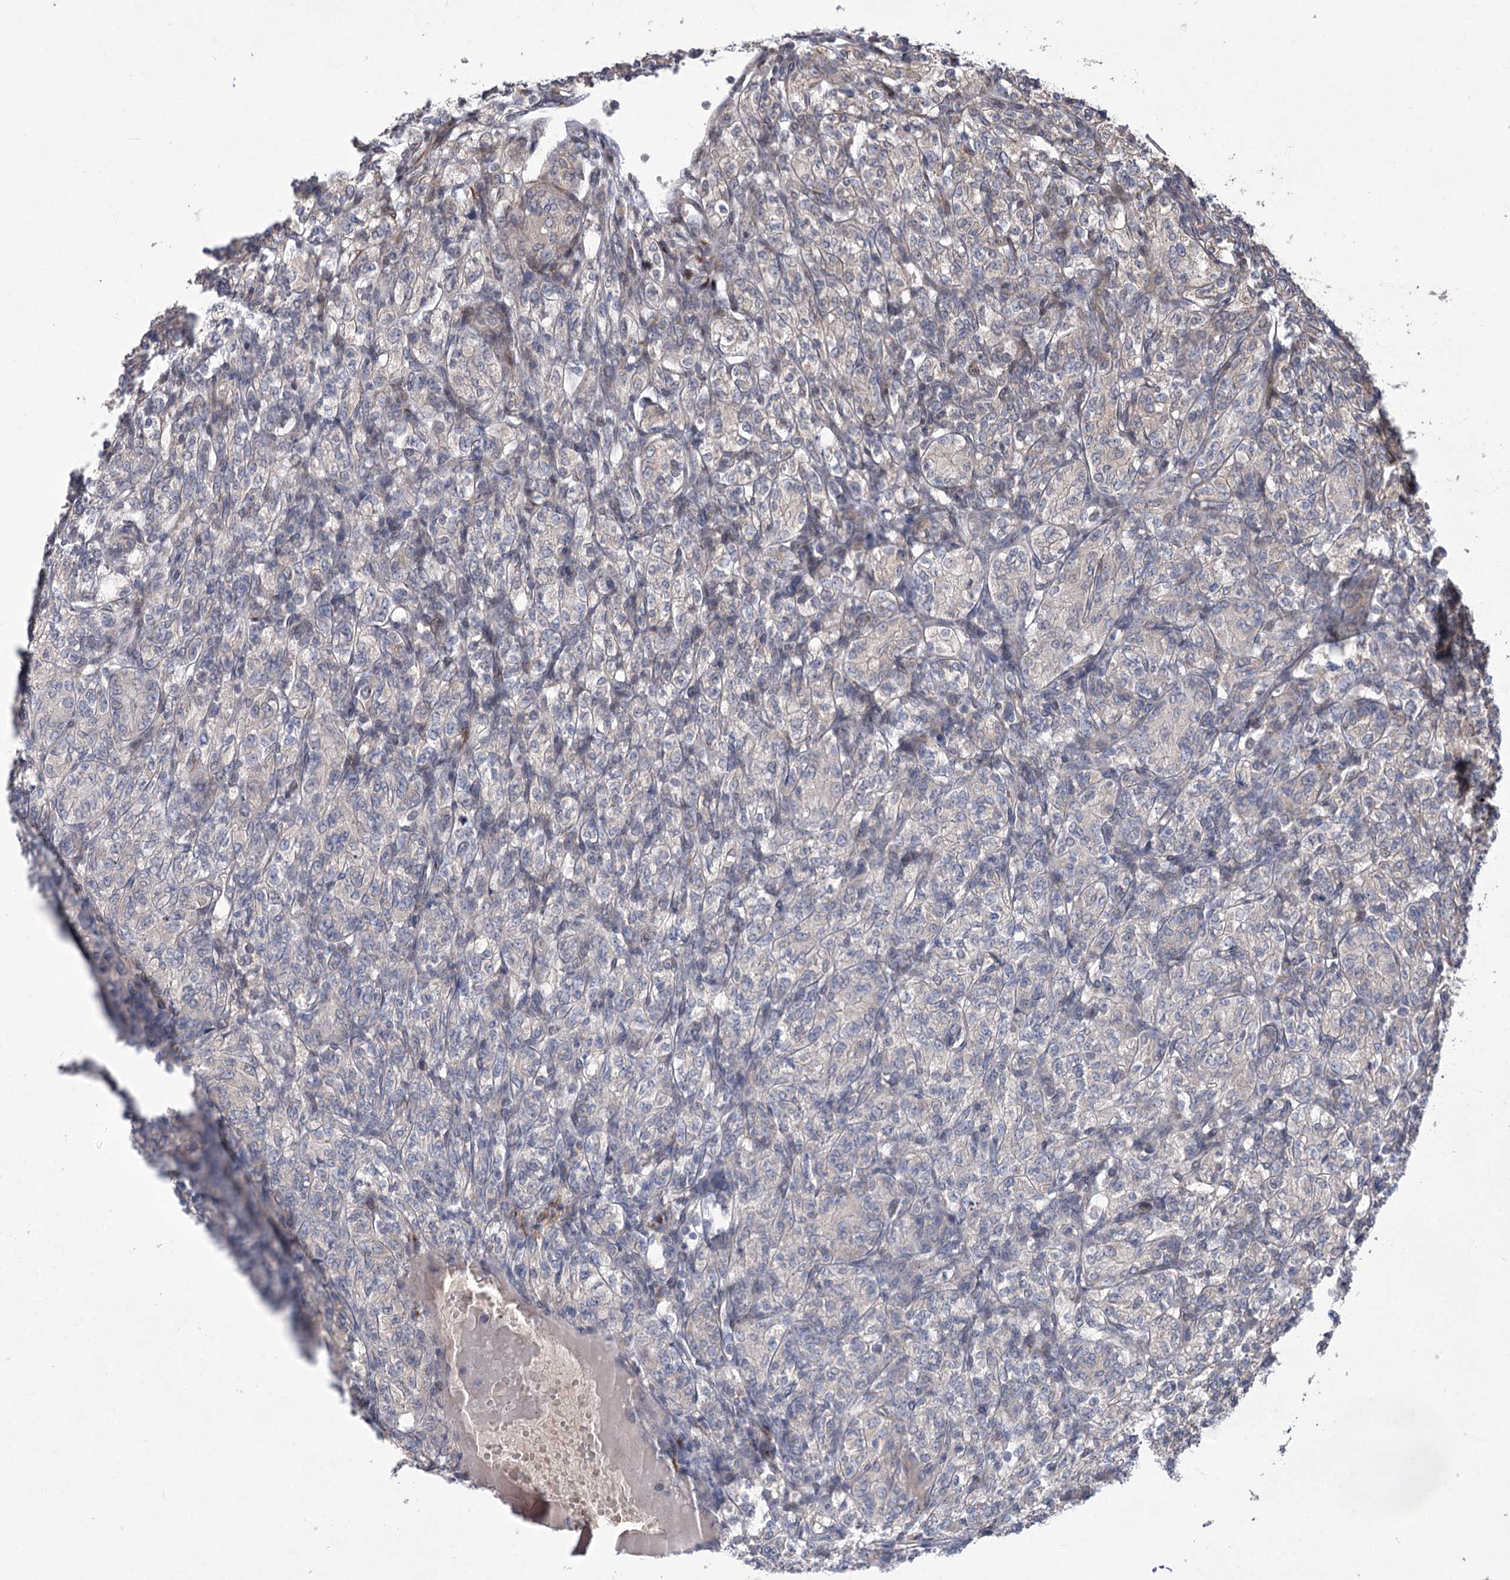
{"staining": {"intensity": "negative", "quantity": "none", "location": "none"}, "tissue": "renal cancer", "cell_type": "Tumor cells", "image_type": "cancer", "snomed": [{"axis": "morphology", "description": "Adenocarcinoma, NOS"}, {"axis": "topography", "description": "Kidney"}], "caption": "Immunohistochemical staining of renal adenocarcinoma displays no significant positivity in tumor cells.", "gene": "GCNT4", "patient": {"sex": "male", "age": 77}}